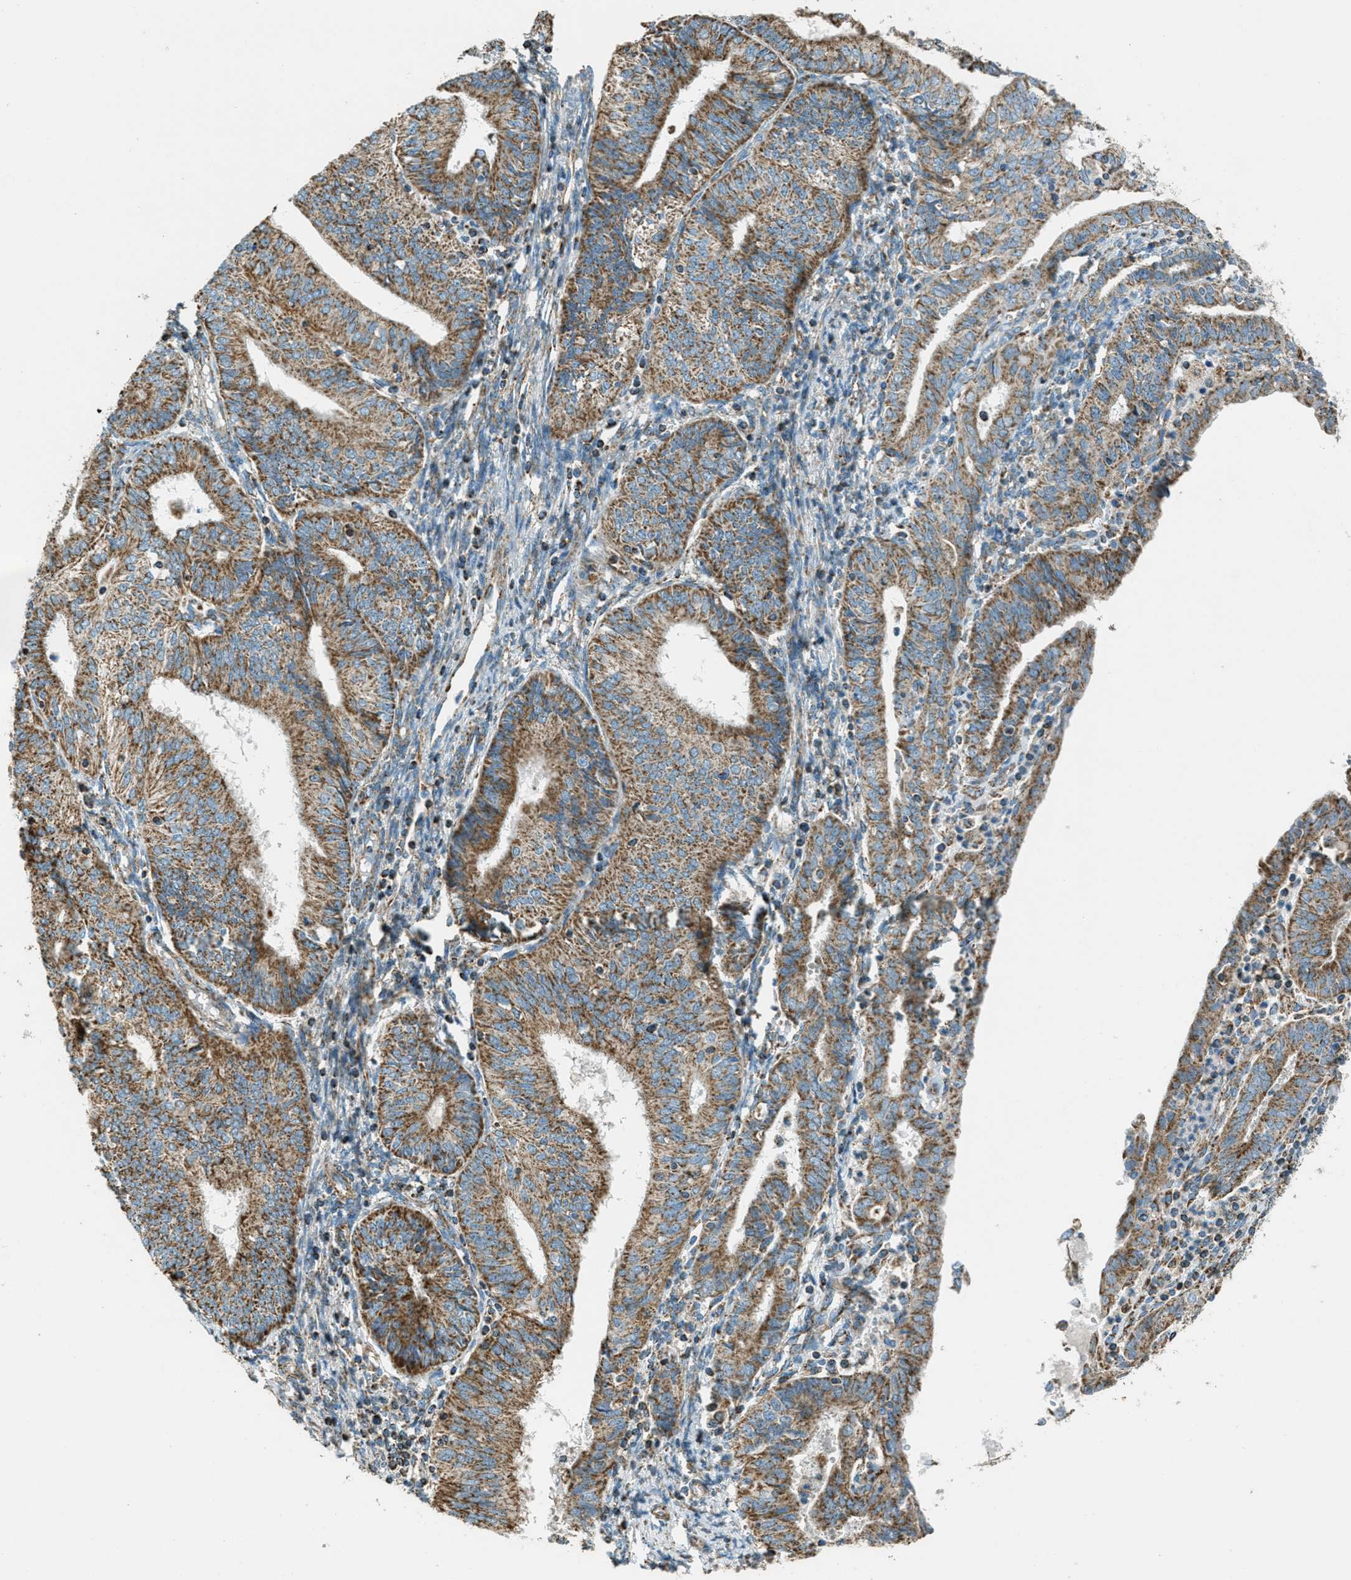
{"staining": {"intensity": "moderate", "quantity": ">75%", "location": "cytoplasmic/membranous"}, "tissue": "endometrial cancer", "cell_type": "Tumor cells", "image_type": "cancer", "snomed": [{"axis": "morphology", "description": "Adenocarcinoma, NOS"}, {"axis": "topography", "description": "Endometrium"}], "caption": "Moderate cytoplasmic/membranous protein staining is identified in approximately >75% of tumor cells in adenocarcinoma (endometrial). Using DAB (brown) and hematoxylin (blue) stains, captured at high magnification using brightfield microscopy.", "gene": "CHST15", "patient": {"sex": "female", "age": 58}}